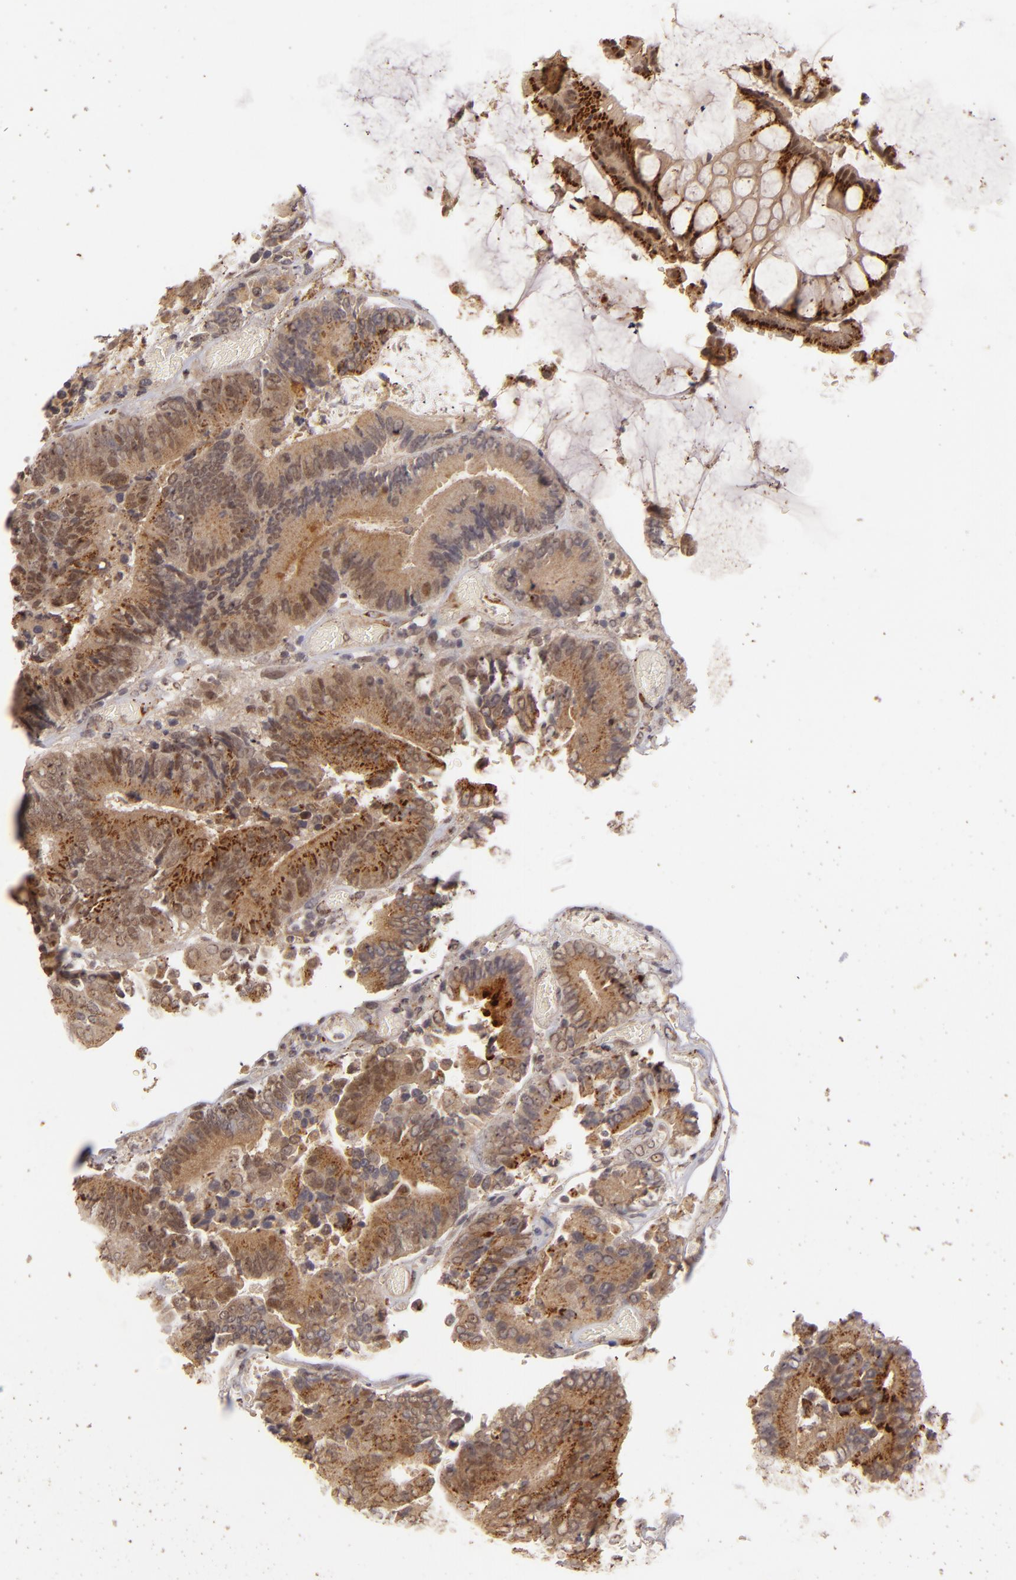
{"staining": {"intensity": "strong", "quantity": ">75%", "location": "cytoplasmic/membranous"}, "tissue": "colorectal cancer", "cell_type": "Tumor cells", "image_type": "cancer", "snomed": [{"axis": "morphology", "description": "Normal tissue, NOS"}, {"axis": "morphology", "description": "Adenocarcinoma, NOS"}, {"axis": "topography", "description": "Colon"}], "caption": "Immunohistochemistry staining of colorectal cancer, which shows high levels of strong cytoplasmic/membranous staining in about >75% of tumor cells indicating strong cytoplasmic/membranous protein staining. The staining was performed using DAB (3,3'-diaminobenzidine) (brown) for protein detection and nuclei were counterstained in hematoxylin (blue).", "gene": "DFFA", "patient": {"sex": "female", "age": 78}}